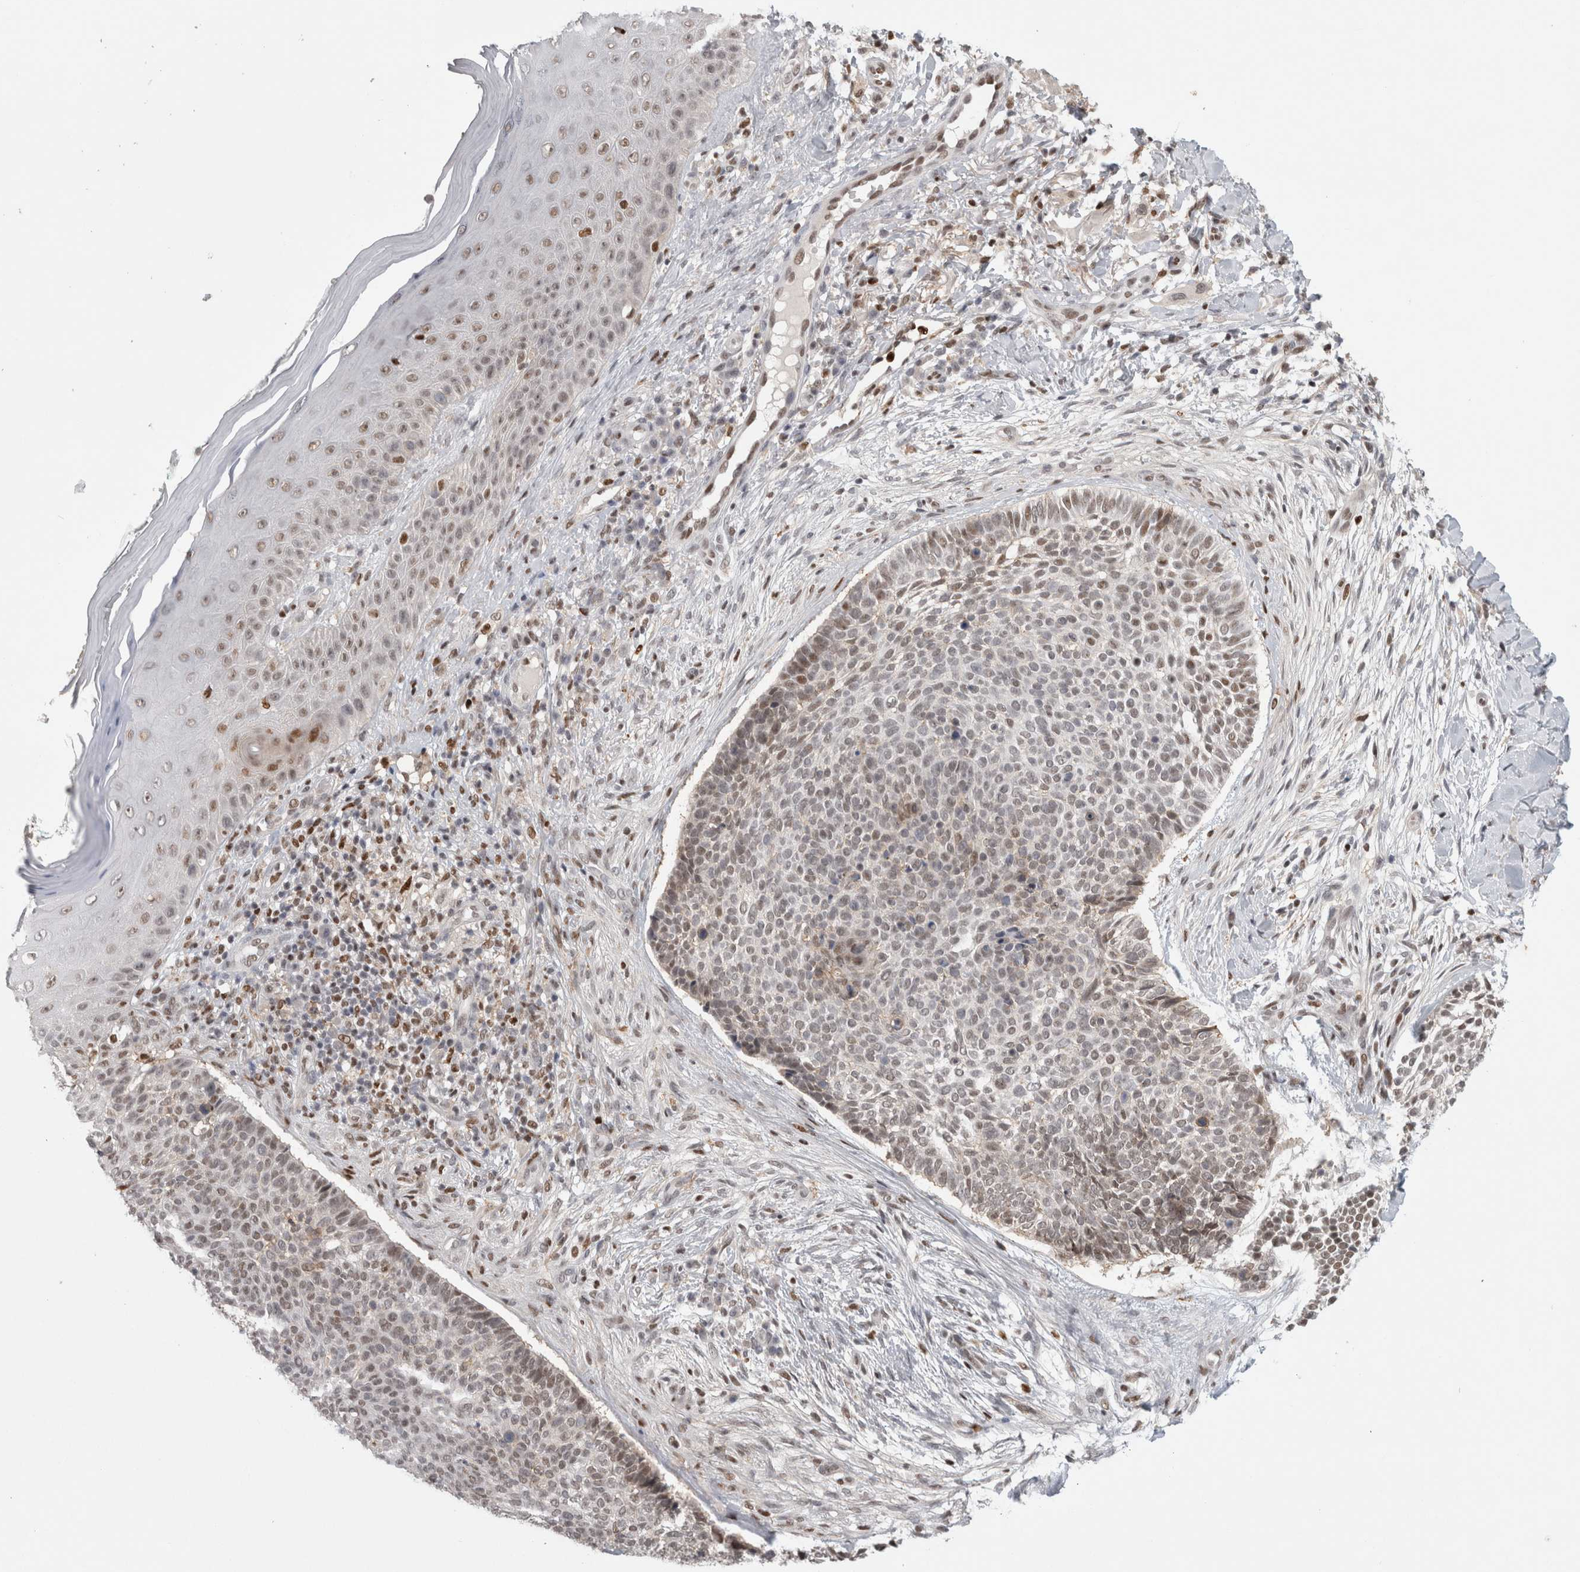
{"staining": {"intensity": "weak", "quantity": "25%-75%", "location": "nuclear"}, "tissue": "skin cancer", "cell_type": "Tumor cells", "image_type": "cancer", "snomed": [{"axis": "morphology", "description": "Normal tissue, NOS"}, {"axis": "morphology", "description": "Basal cell carcinoma"}, {"axis": "topography", "description": "Skin"}], "caption": "Human skin cancer (basal cell carcinoma) stained for a protein (brown) shows weak nuclear positive positivity in approximately 25%-75% of tumor cells.", "gene": "SRARP", "patient": {"sex": "male", "age": 67}}